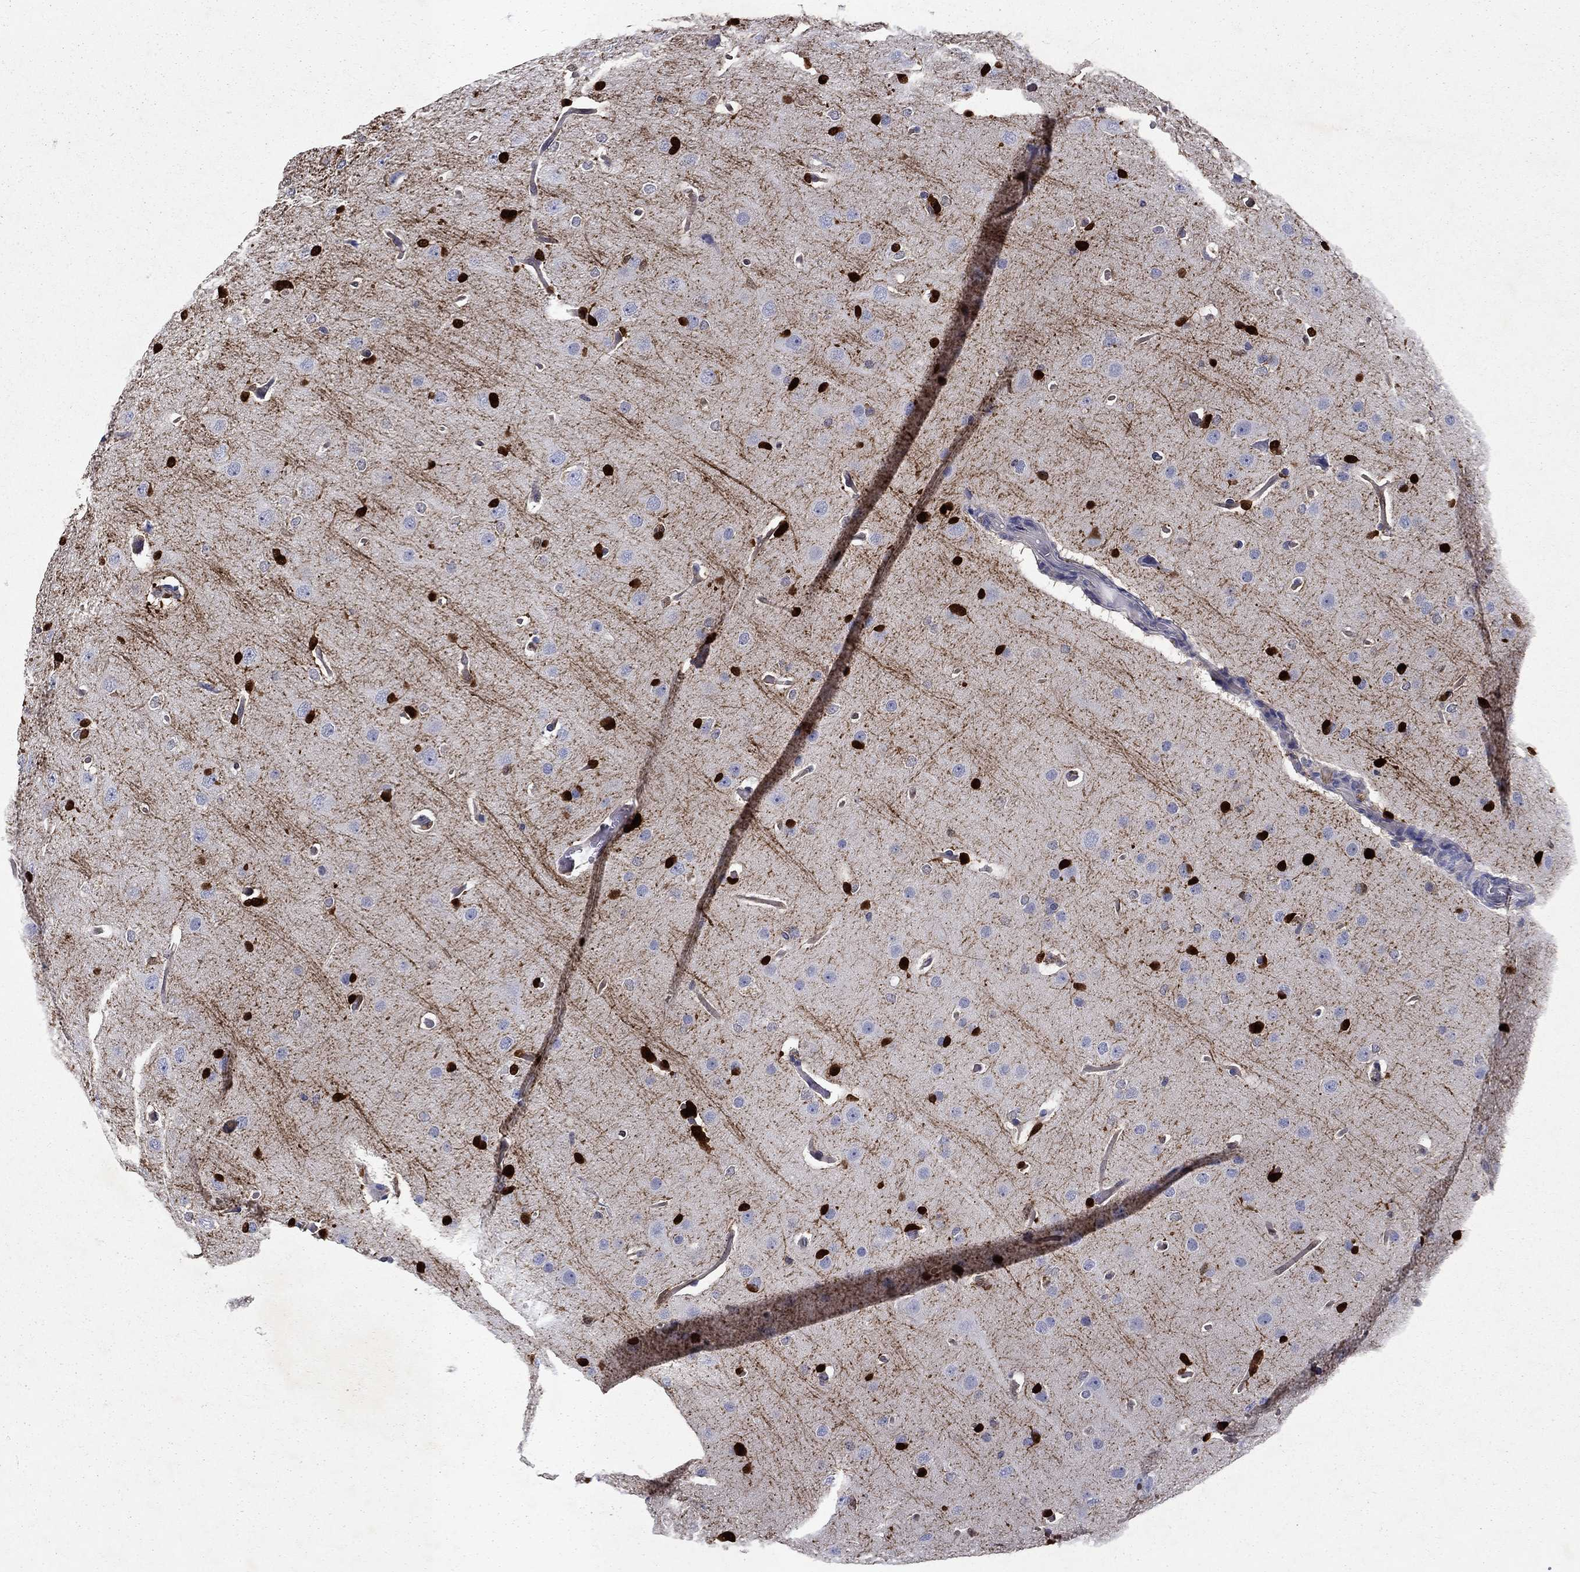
{"staining": {"intensity": "strong", "quantity": "<25%", "location": "cytoplasmic/membranous,nuclear"}, "tissue": "glioma", "cell_type": "Tumor cells", "image_type": "cancer", "snomed": [{"axis": "morphology", "description": "Glioma, malignant, Low grade"}, {"axis": "topography", "description": "Brain"}], "caption": "Low-grade glioma (malignant) tissue demonstrates strong cytoplasmic/membranous and nuclear expression in approximately <25% of tumor cells, visualized by immunohistochemistry. Using DAB (brown) and hematoxylin (blue) stains, captured at high magnification using brightfield microscopy.", "gene": "GLTP", "patient": {"sex": "male", "age": 41}}